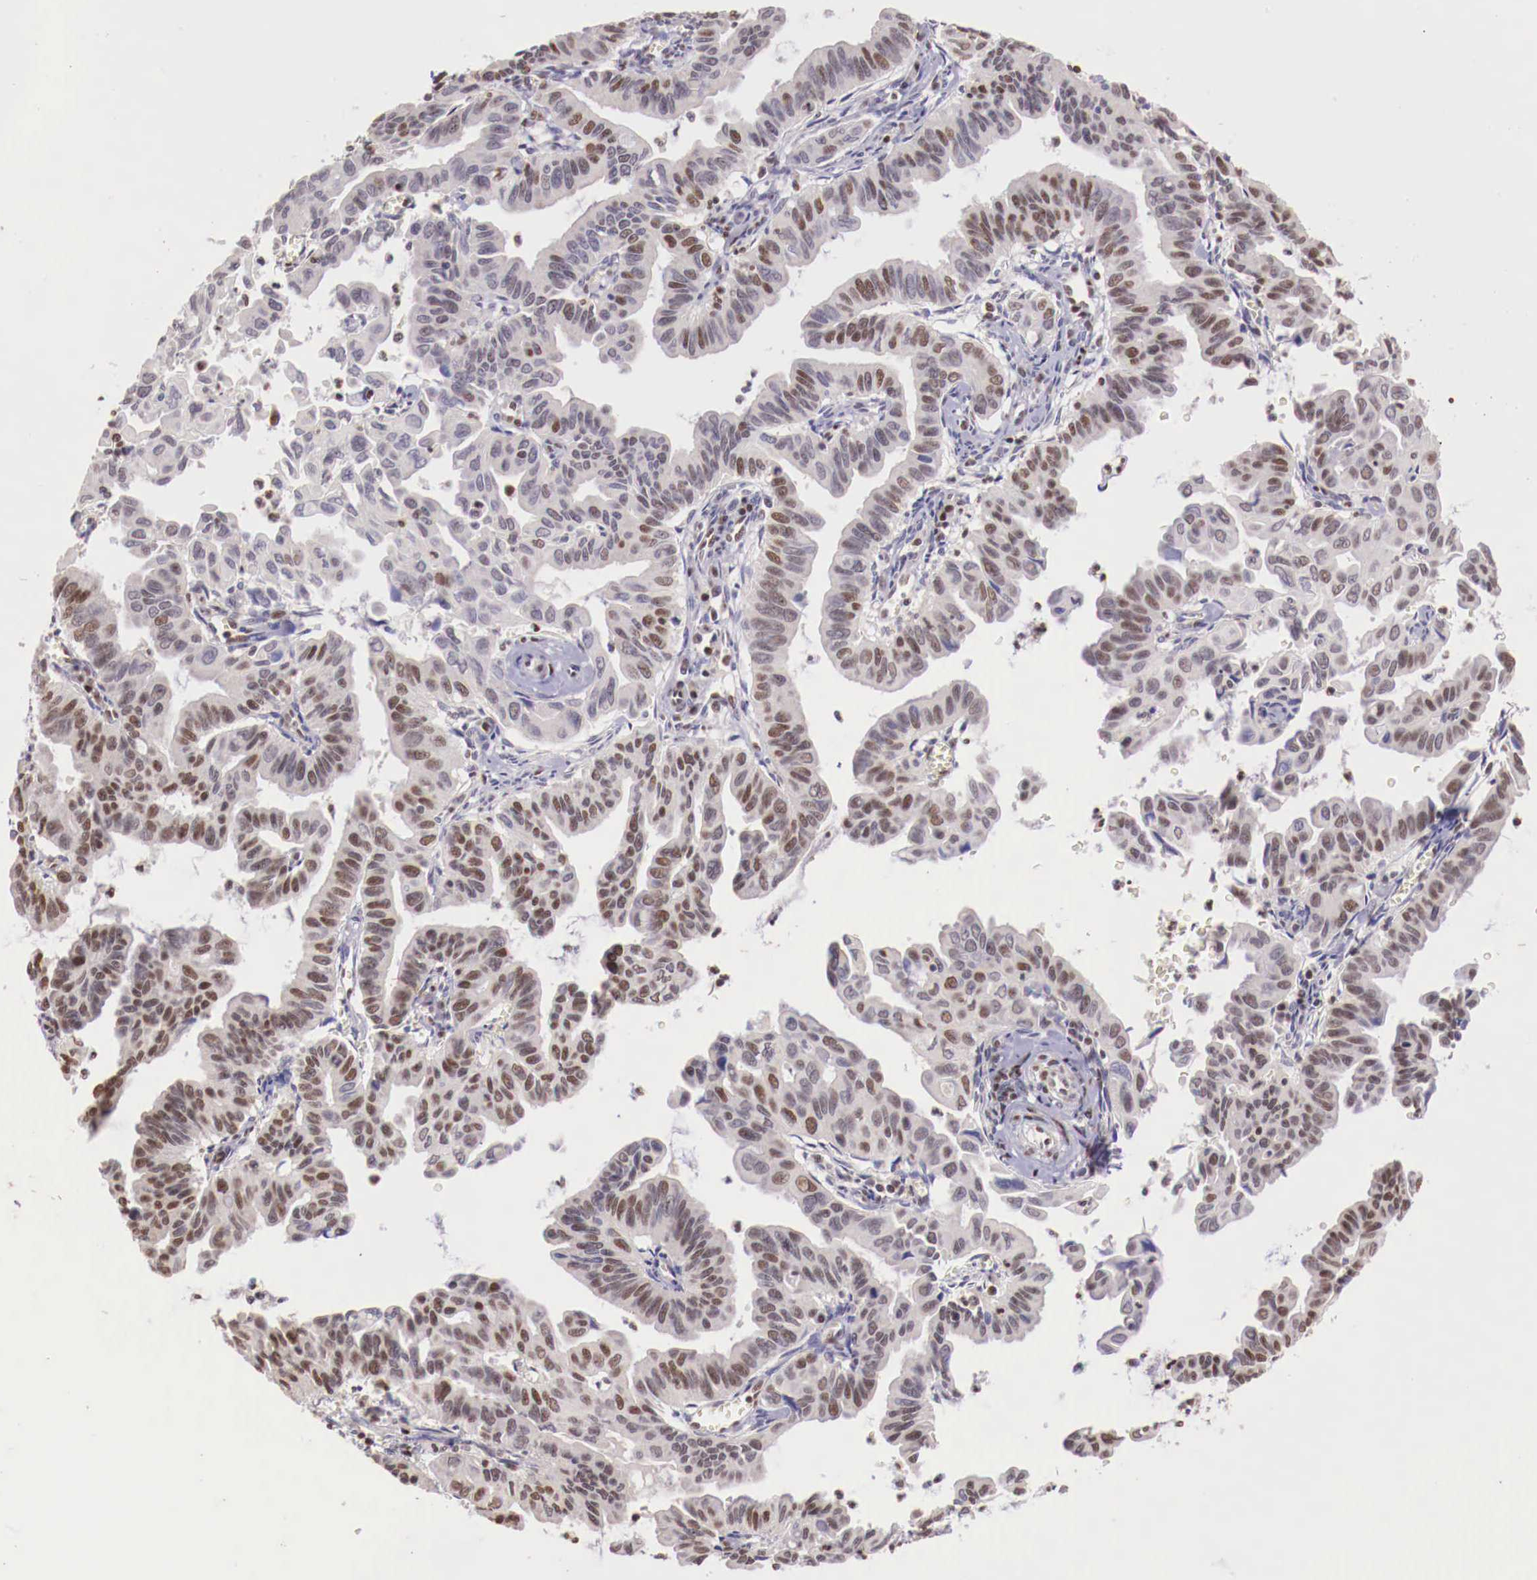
{"staining": {"intensity": "weak", "quantity": "25%-75%", "location": "nuclear"}, "tissue": "cervical cancer", "cell_type": "Tumor cells", "image_type": "cancer", "snomed": [{"axis": "morphology", "description": "Normal tissue, NOS"}, {"axis": "morphology", "description": "Adenocarcinoma, NOS"}, {"axis": "topography", "description": "Cervix"}], "caption": "A high-resolution histopathology image shows IHC staining of cervical cancer, which displays weak nuclear expression in about 25%-75% of tumor cells. The protein of interest is stained brown, and the nuclei are stained in blue (DAB IHC with brightfield microscopy, high magnification).", "gene": "SP1", "patient": {"sex": "female", "age": 34}}